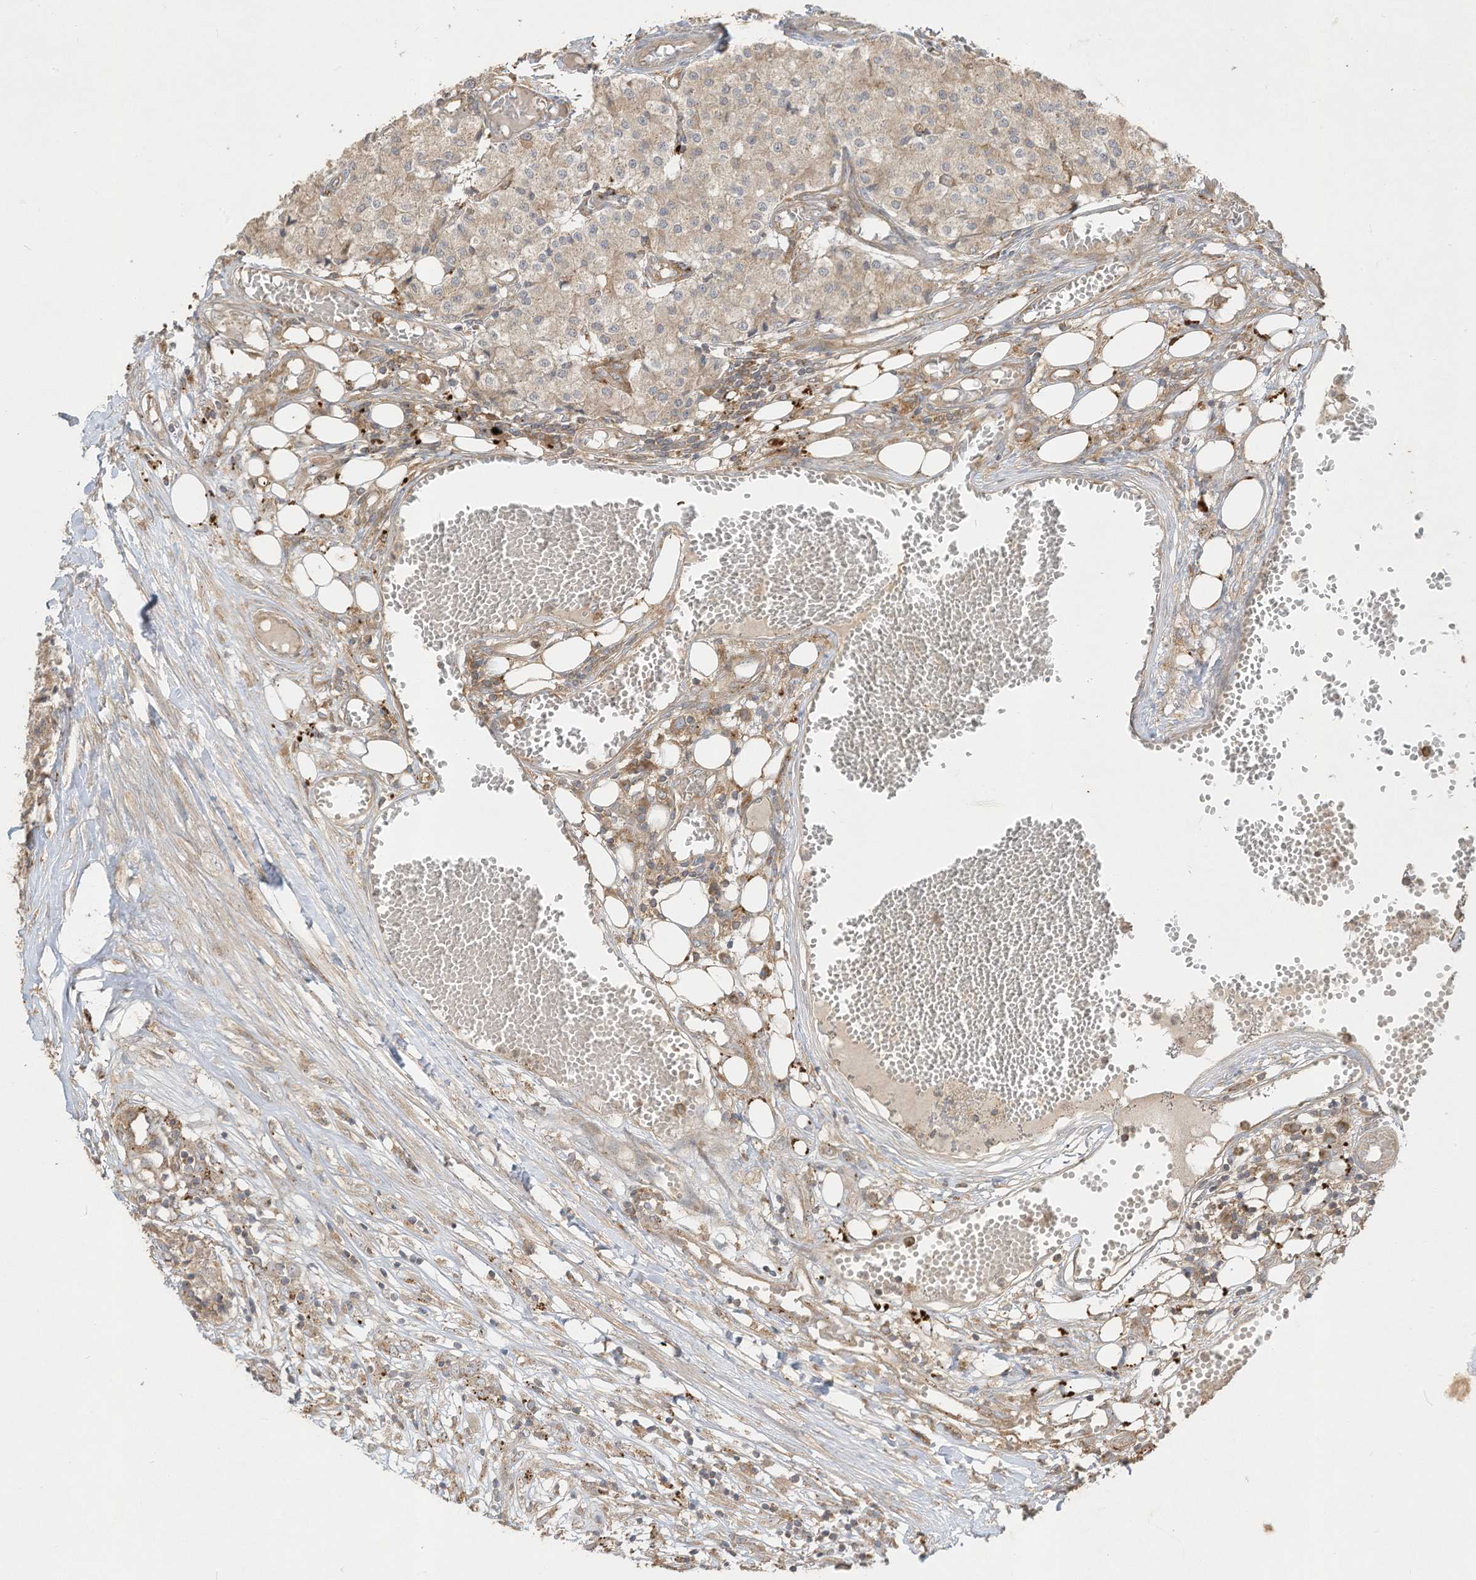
{"staining": {"intensity": "weak", "quantity": "<25%", "location": "cytoplasmic/membranous"}, "tissue": "carcinoid", "cell_type": "Tumor cells", "image_type": "cancer", "snomed": [{"axis": "morphology", "description": "Carcinoid, malignant, NOS"}, {"axis": "topography", "description": "Colon"}], "caption": "This is an IHC image of human malignant carcinoid. There is no staining in tumor cells.", "gene": "LDAH", "patient": {"sex": "female", "age": 52}}